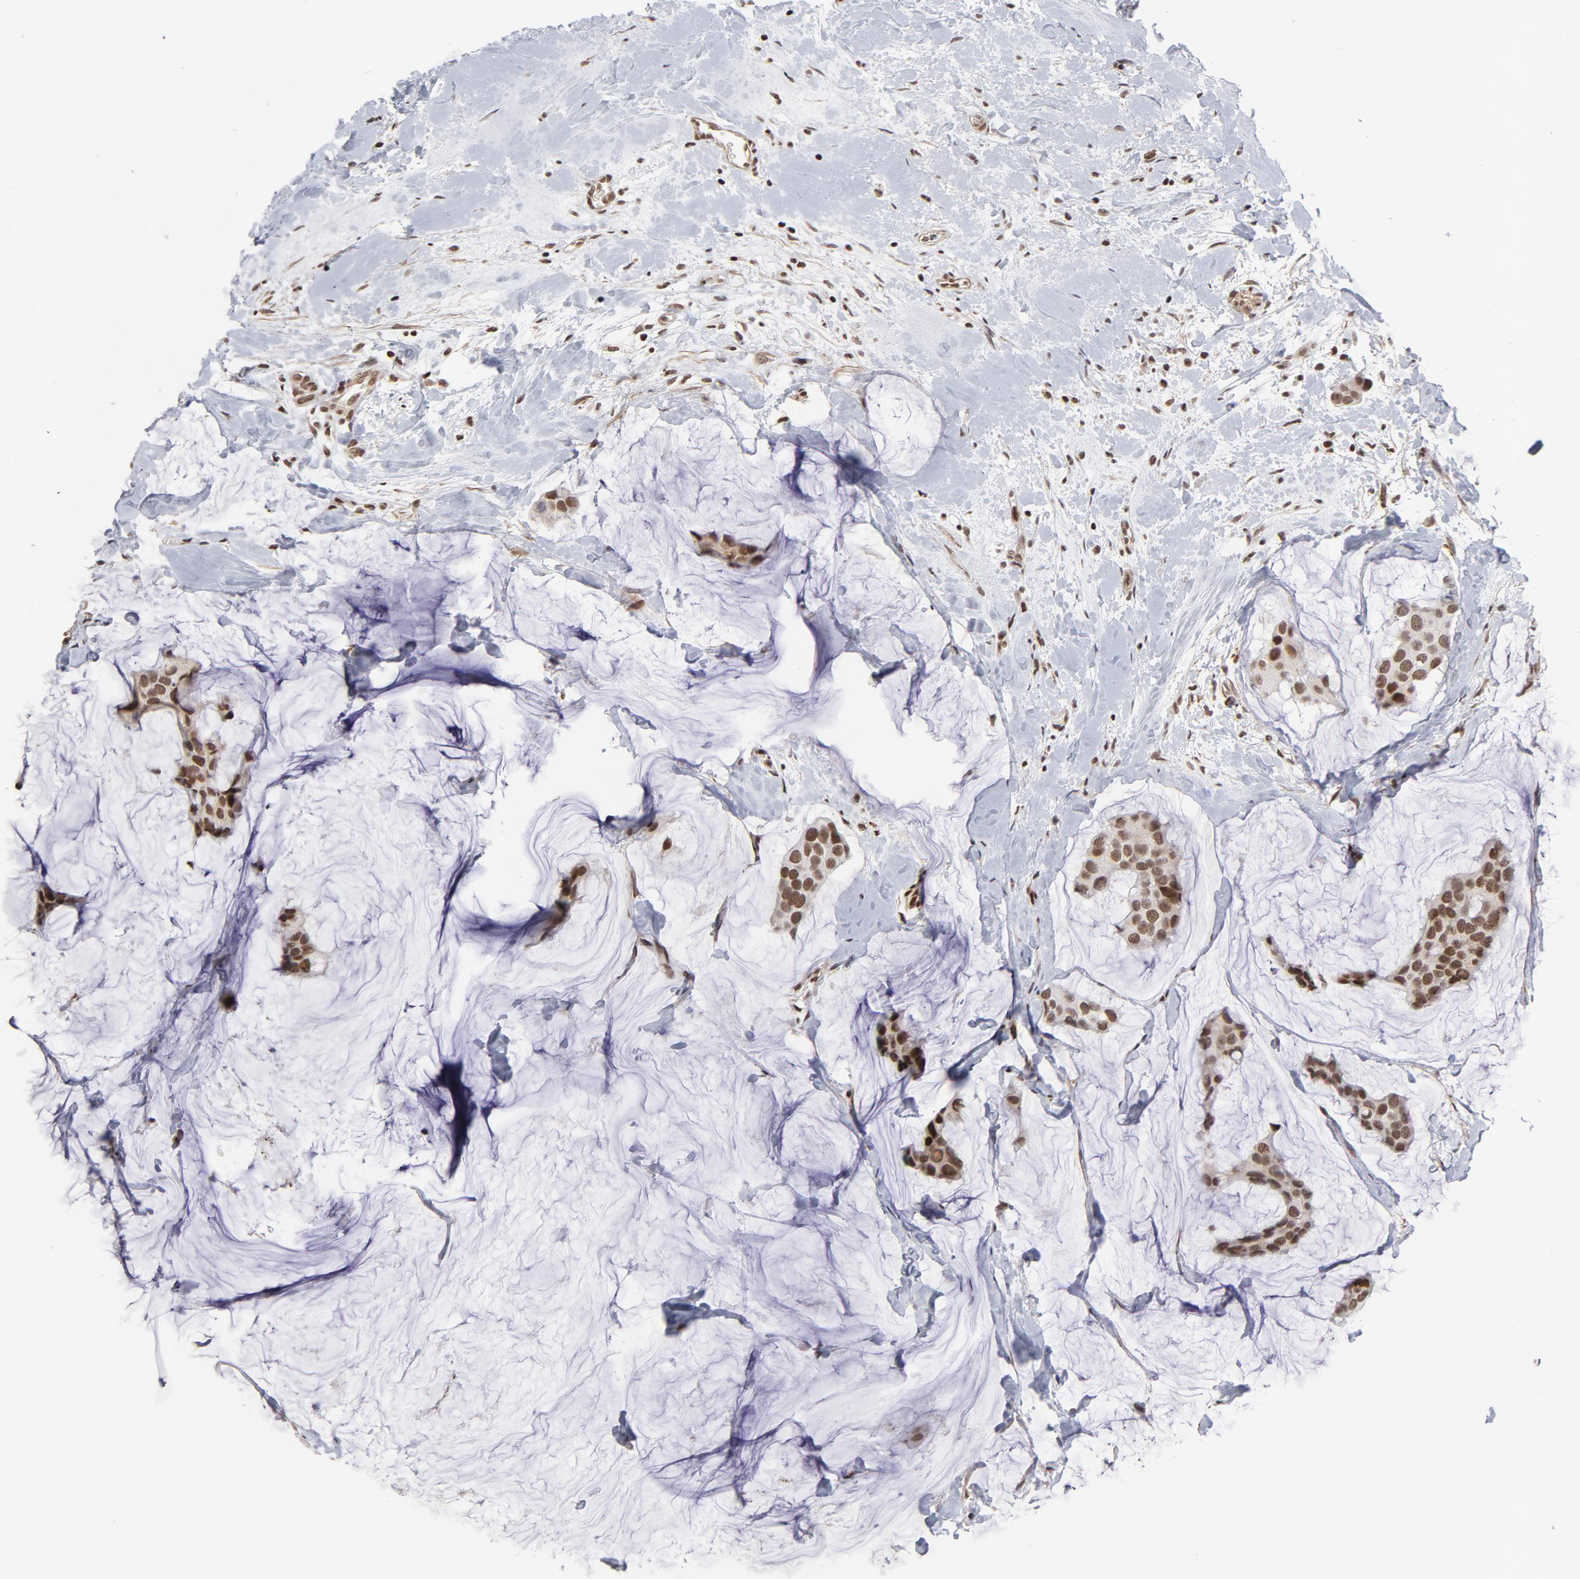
{"staining": {"intensity": "strong", "quantity": ">75%", "location": "nuclear"}, "tissue": "breast cancer", "cell_type": "Tumor cells", "image_type": "cancer", "snomed": [{"axis": "morphology", "description": "Normal tissue, NOS"}, {"axis": "morphology", "description": "Duct carcinoma"}, {"axis": "topography", "description": "Breast"}], "caption": "Immunohistochemistry image of neoplastic tissue: human breast cancer stained using IHC reveals high levels of strong protein expression localized specifically in the nuclear of tumor cells, appearing as a nuclear brown color.", "gene": "CTCF", "patient": {"sex": "female", "age": 50}}